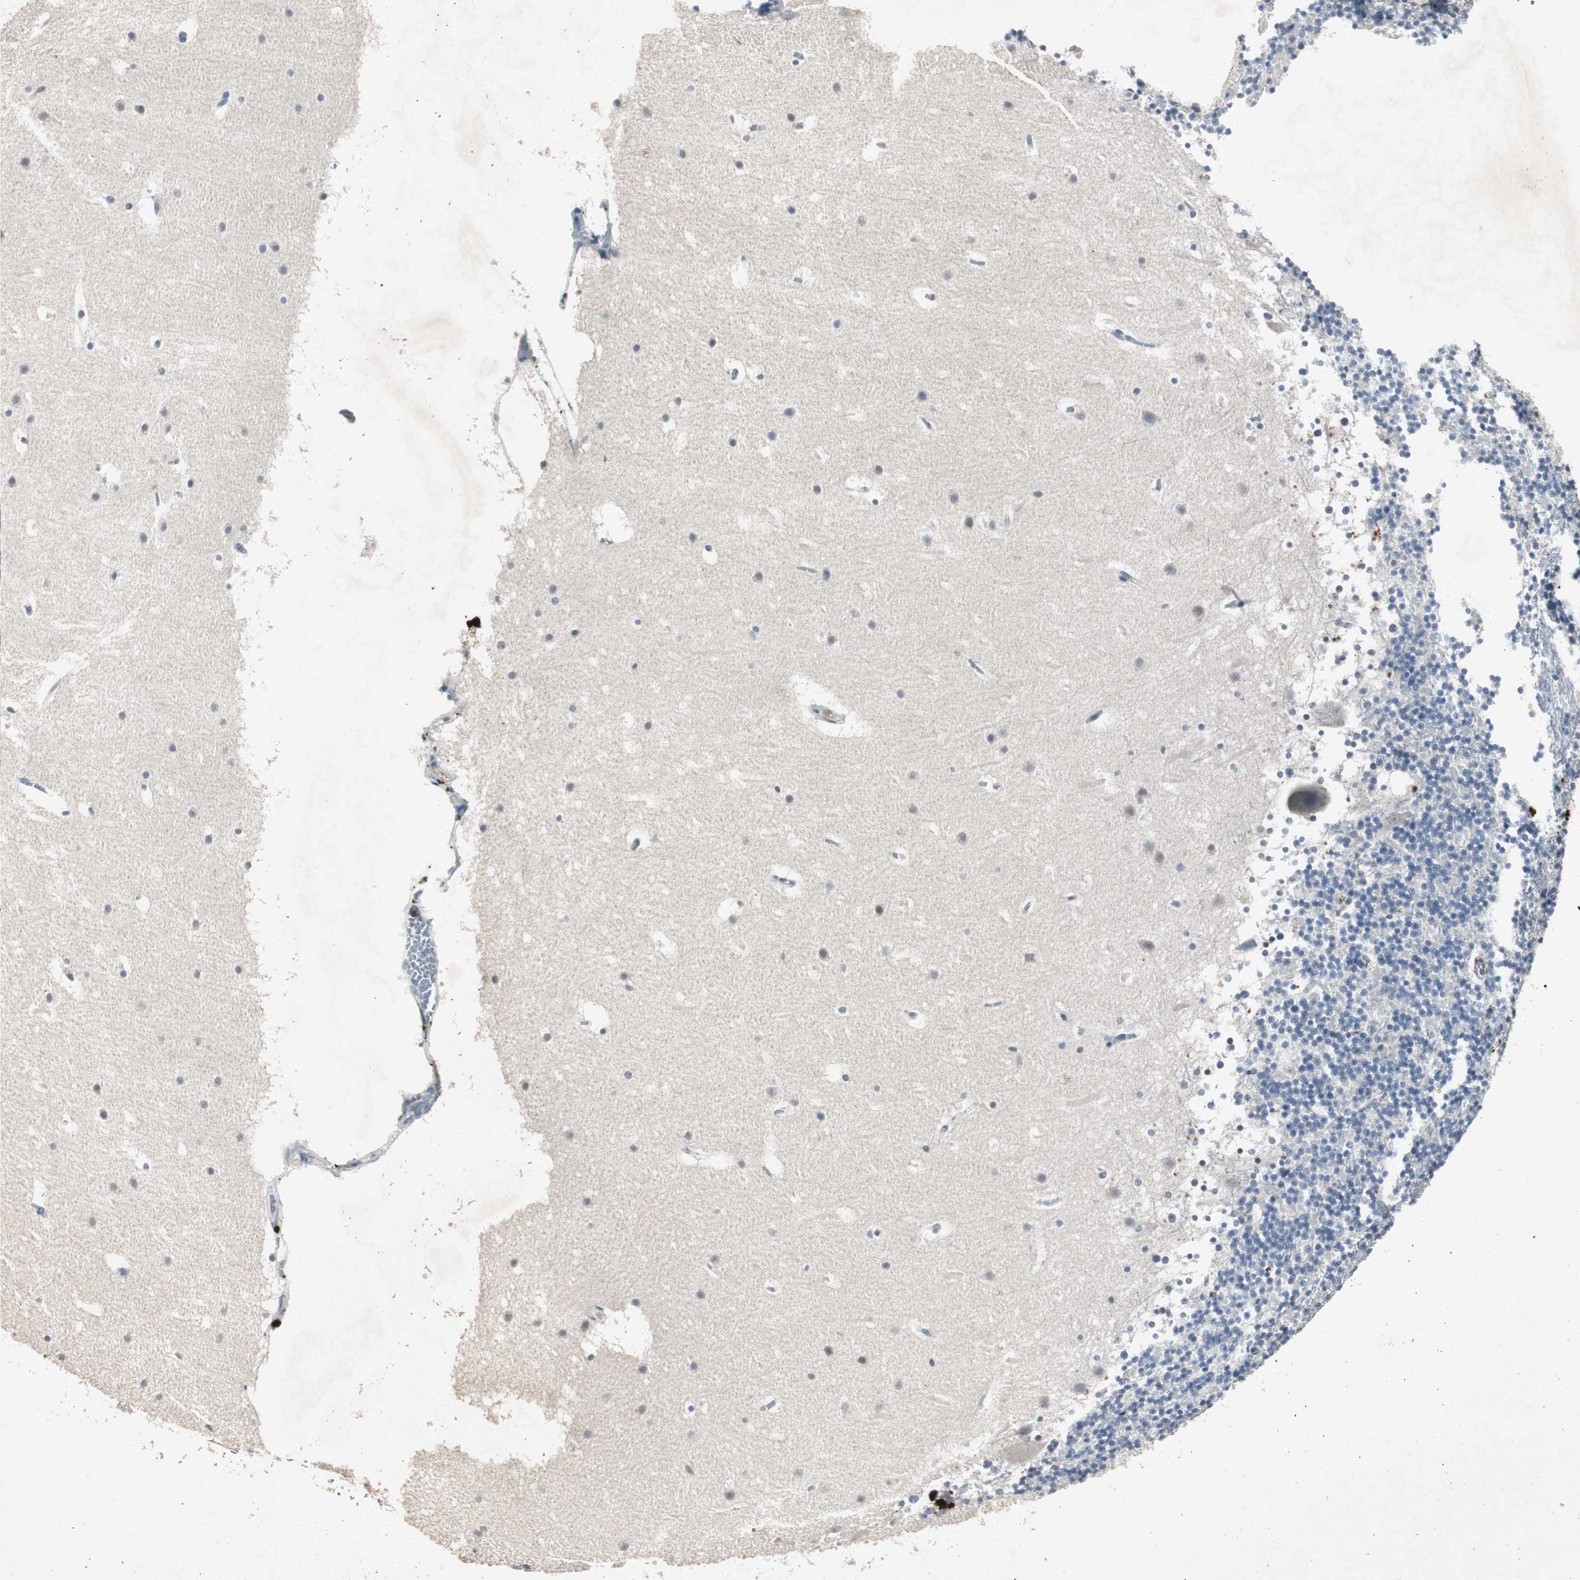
{"staining": {"intensity": "negative", "quantity": "none", "location": "none"}, "tissue": "cerebellum", "cell_type": "Cells in granular layer", "image_type": "normal", "snomed": [{"axis": "morphology", "description": "Normal tissue, NOS"}, {"axis": "topography", "description": "Cerebellum"}], "caption": "This is an immunohistochemistry micrograph of unremarkable cerebellum. There is no staining in cells in granular layer.", "gene": "ADNP2", "patient": {"sex": "male", "age": 45}}